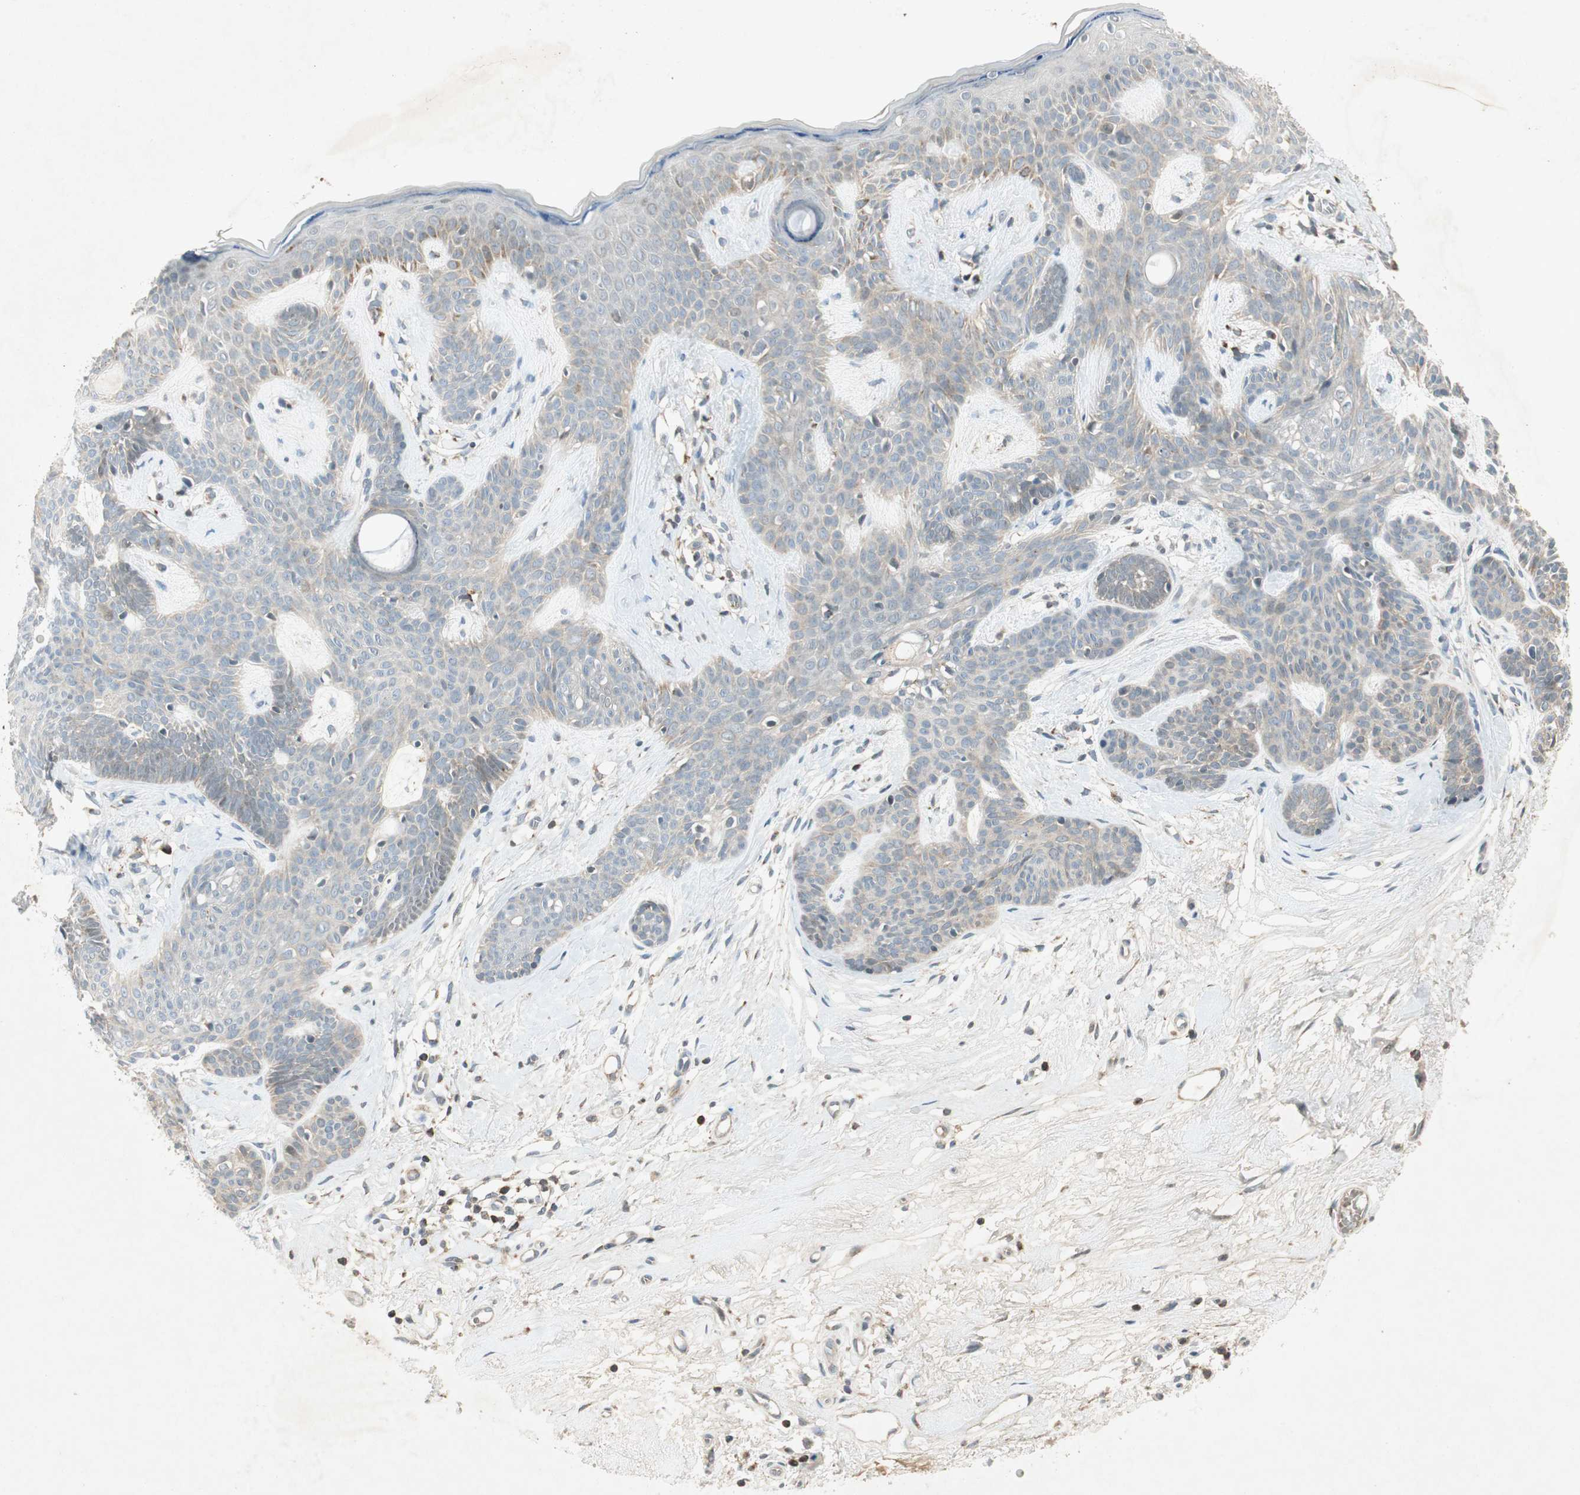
{"staining": {"intensity": "weak", "quantity": "<25%", "location": "cytoplasmic/membranous"}, "tissue": "skin cancer", "cell_type": "Tumor cells", "image_type": "cancer", "snomed": [{"axis": "morphology", "description": "Developmental malformation"}, {"axis": "morphology", "description": "Basal cell carcinoma"}, {"axis": "topography", "description": "Skin"}], "caption": "The immunohistochemistry (IHC) photomicrograph has no significant positivity in tumor cells of basal cell carcinoma (skin) tissue.", "gene": "USP2", "patient": {"sex": "female", "age": 62}}